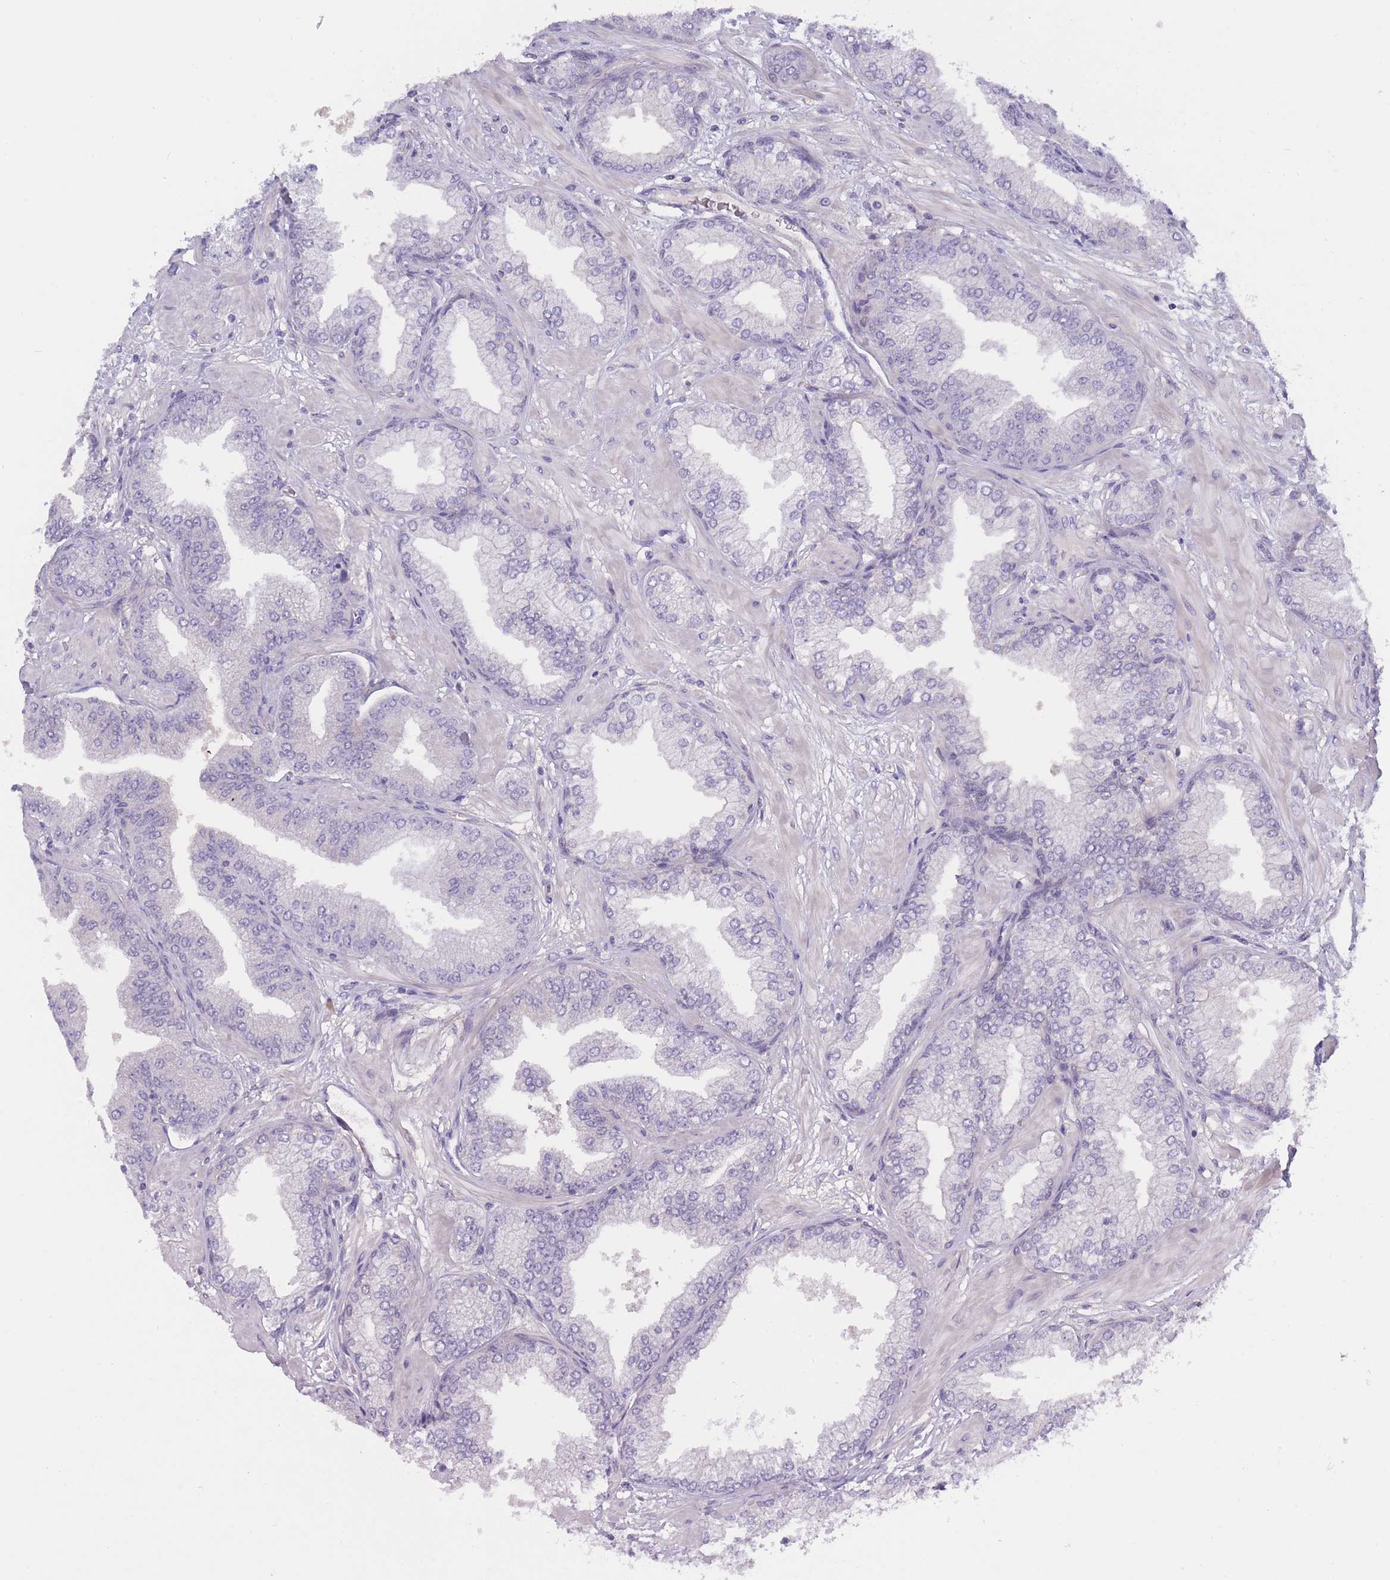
{"staining": {"intensity": "negative", "quantity": "none", "location": "none"}, "tissue": "prostate cancer", "cell_type": "Tumor cells", "image_type": "cancer", "snomed": [{"axis": "morphology", "description": "Adenocarcinoma, Low grade"}, {"axis": "topography", "description": "Prostate"}], "caption": "Protein analysis of prostate cancer (low-grade adenocarcinoma) demonstrates no significant expression in tumor cells.", "gene": "PRR23B", "patient": {"sex": "male", "age": 55}}